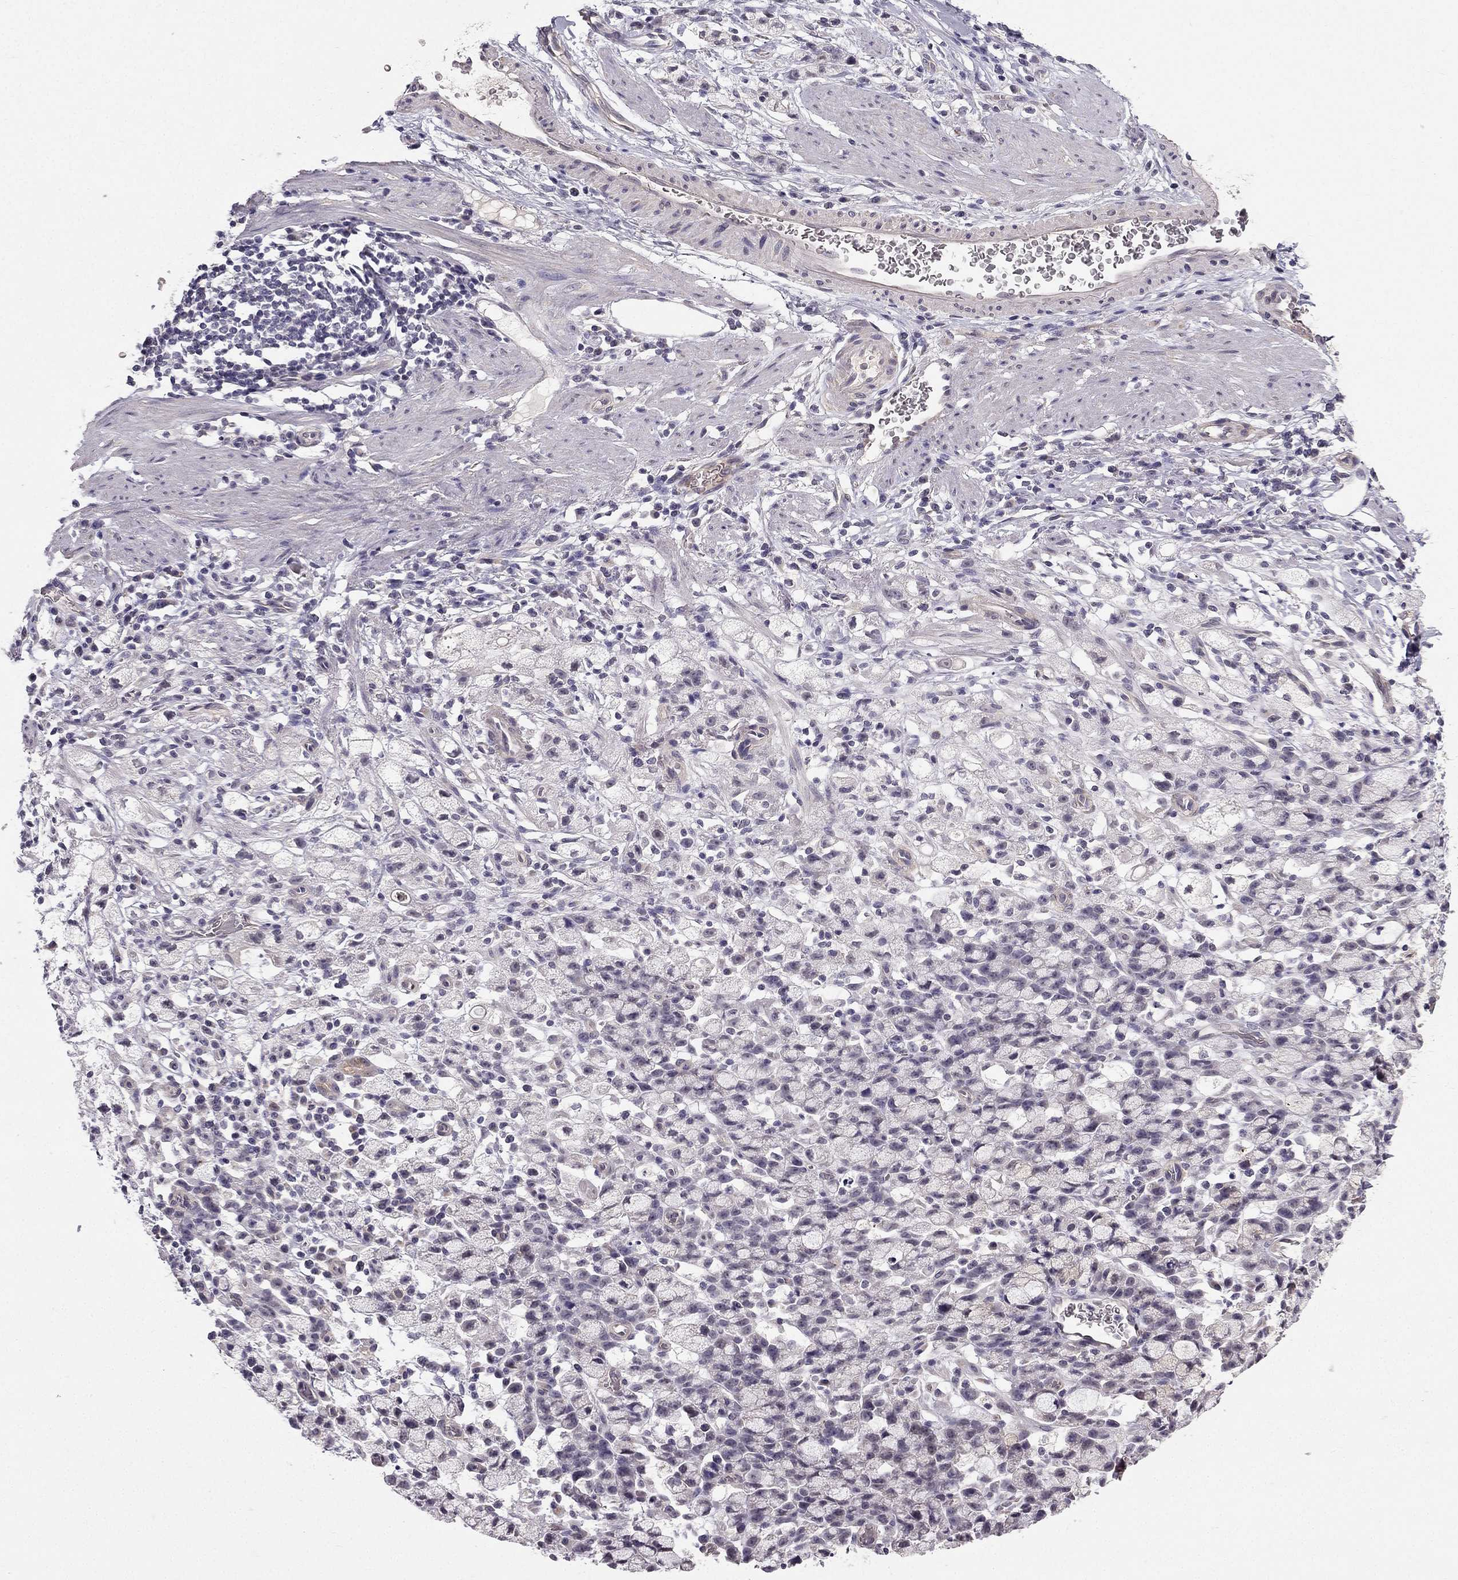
{"staining": {"intensity": "negative", "quantity": "none", "location": "none"}, "tissue": "stomach cancer", "cell_type": "Tumor cells", "image_type": "cancer", "snomed": [{"axis": "morphology", "description": "Adenocarcinoma, NOS"}, {"axis": "topography", "description": "Stomach"}], "caption": "The photomicrograph reveals no staining of tumor cells in stomach adenocarcinoma. (DAB (3,3'-diaminobenzidine) IHC, high magnification).", "gene": "TSPYL5", "patient": {"sex": "male", "age": 58}}